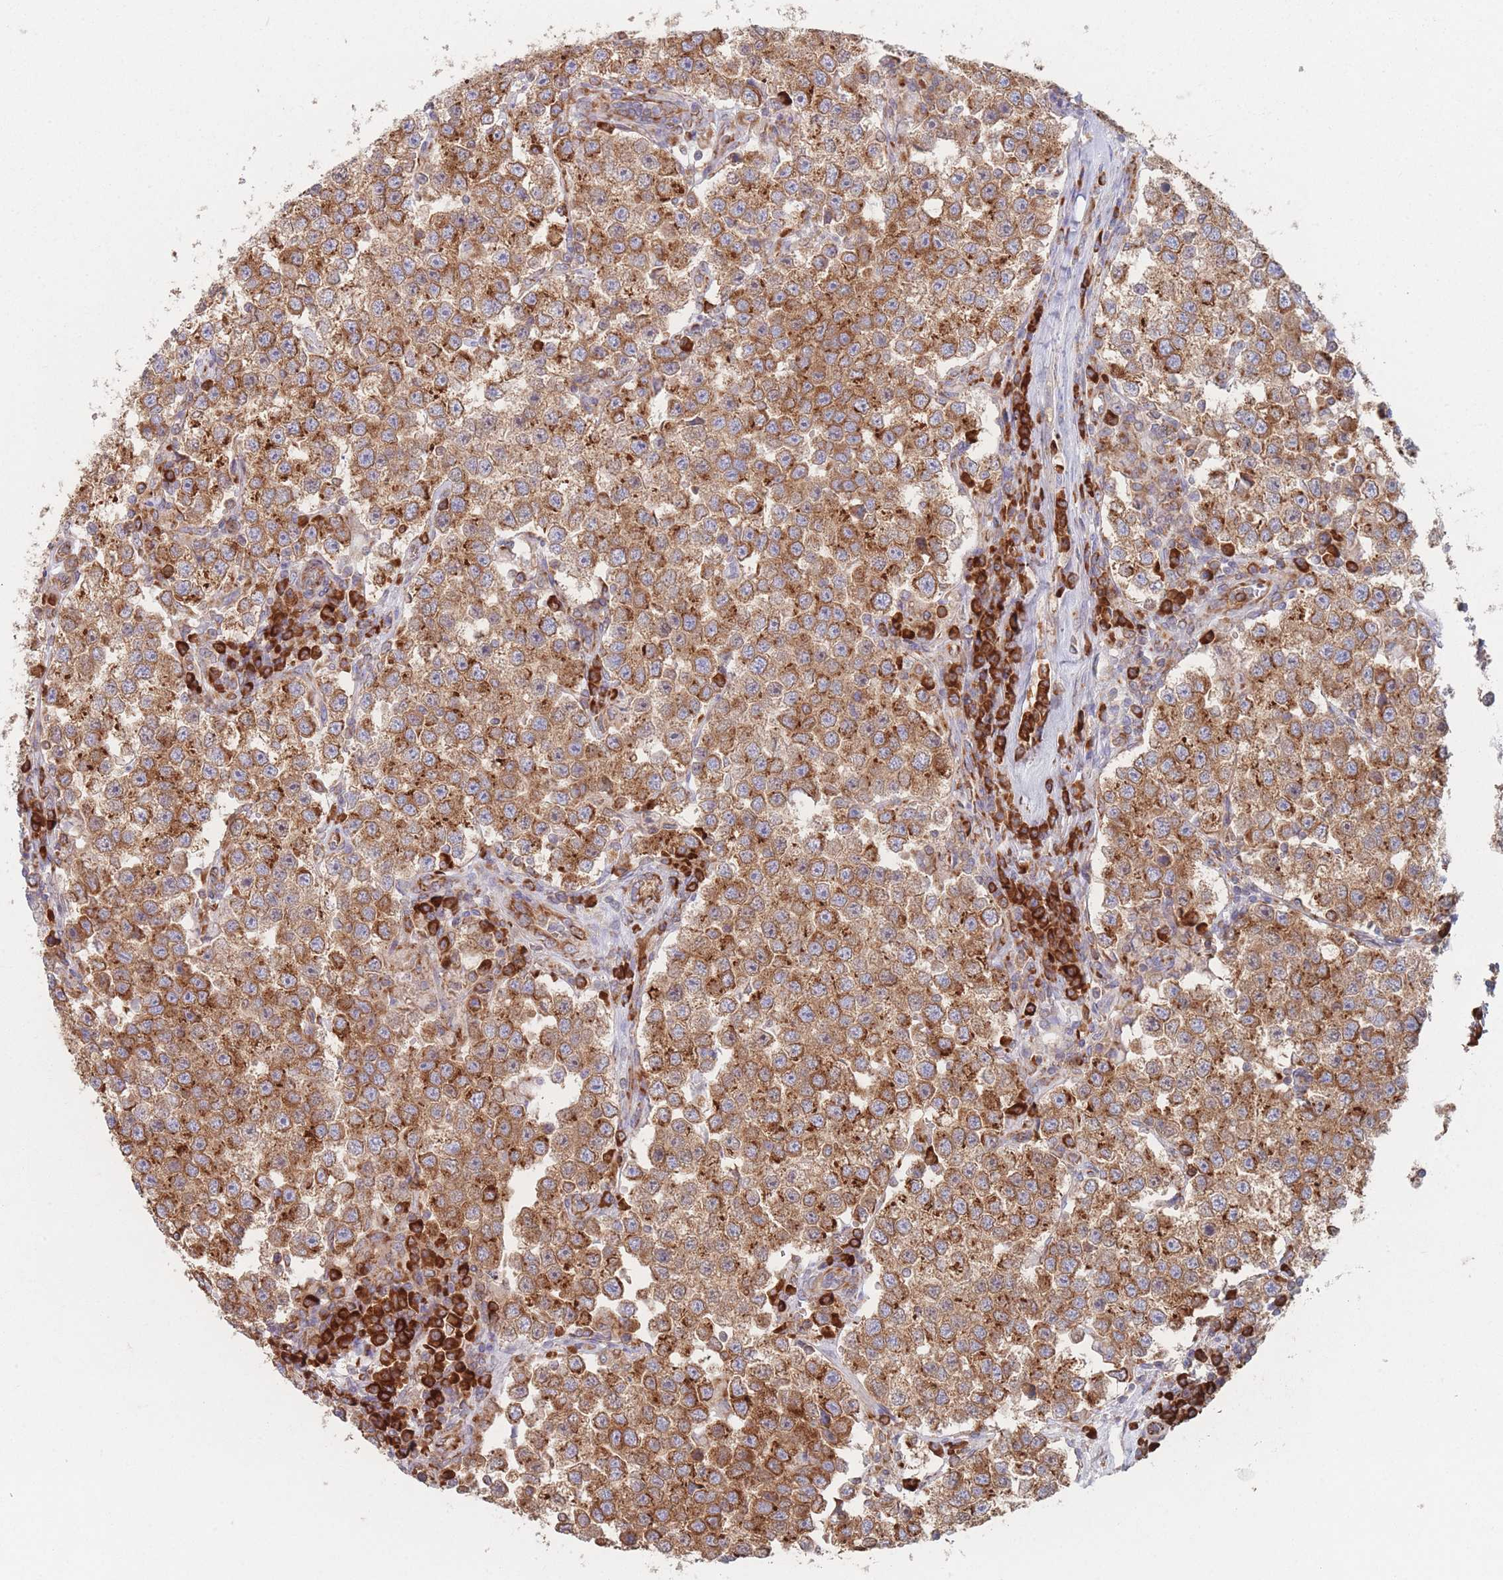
{"staining": {"intensity": "moderate", "quantity": ">75%", "location": "cytoplasmic/membranous"}, "tissue": "testis cancer", "cell_type": "Tumor cells", "image_type": "cancer", "snomed": [{"axis": "morphology", "description": "Seminoma, NOS"}, {"axis": "topography", "description": "Testis"}], "caption": "Testis cancer stained with immunohistochemistry (IHC) shows moderate cytoplasmic/membranous positivity in about >75% of tumor cells.", "gene": "EEF1B2", "patient": {"sex": "male", "age": 37}}